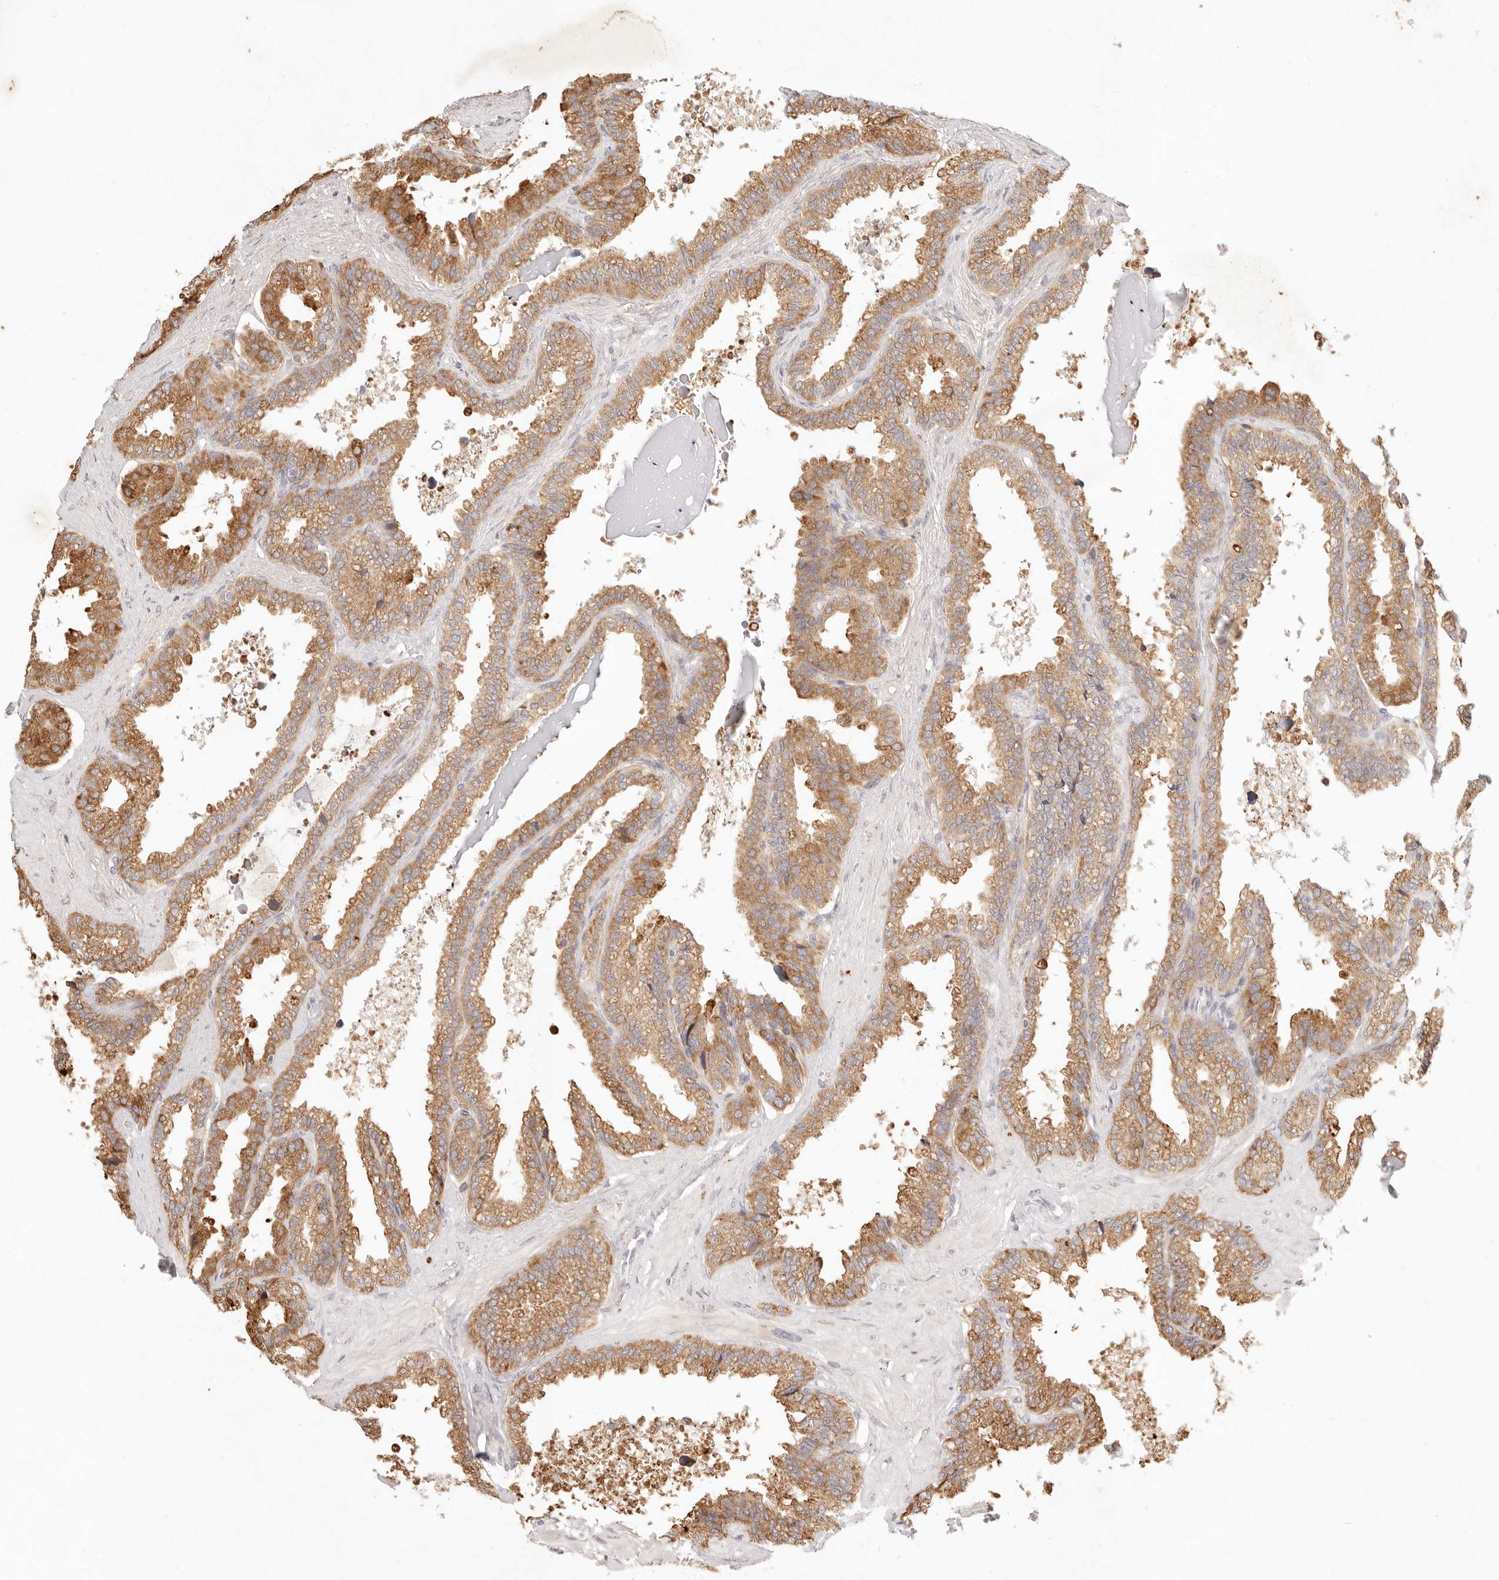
{"staining": {"intensity": "moderate", "quantity": ">75%", "location": "cytoplasmic/membranous"}, "tissue": "seminal vesicle", "cell_type": "Glandular cells", "image_type": "normal", "snomed": [{"axis": "morphology", "description": "Normal tissue, NOS"}, {"axis": "topography", "description": "Seminal veicle"}], "caption": "IHC micrograph of unremarkable seminal vesicle: seminal vesicle stained using IHC exhibits medium levels of moderate protein expression localized specifically in the cytoplasmic/membranous of glandular cells, appearing as a cytoplasmic/membranous brown color.", "gene": "C1orf127", "patient": {"sex": "male", "age": 46}}